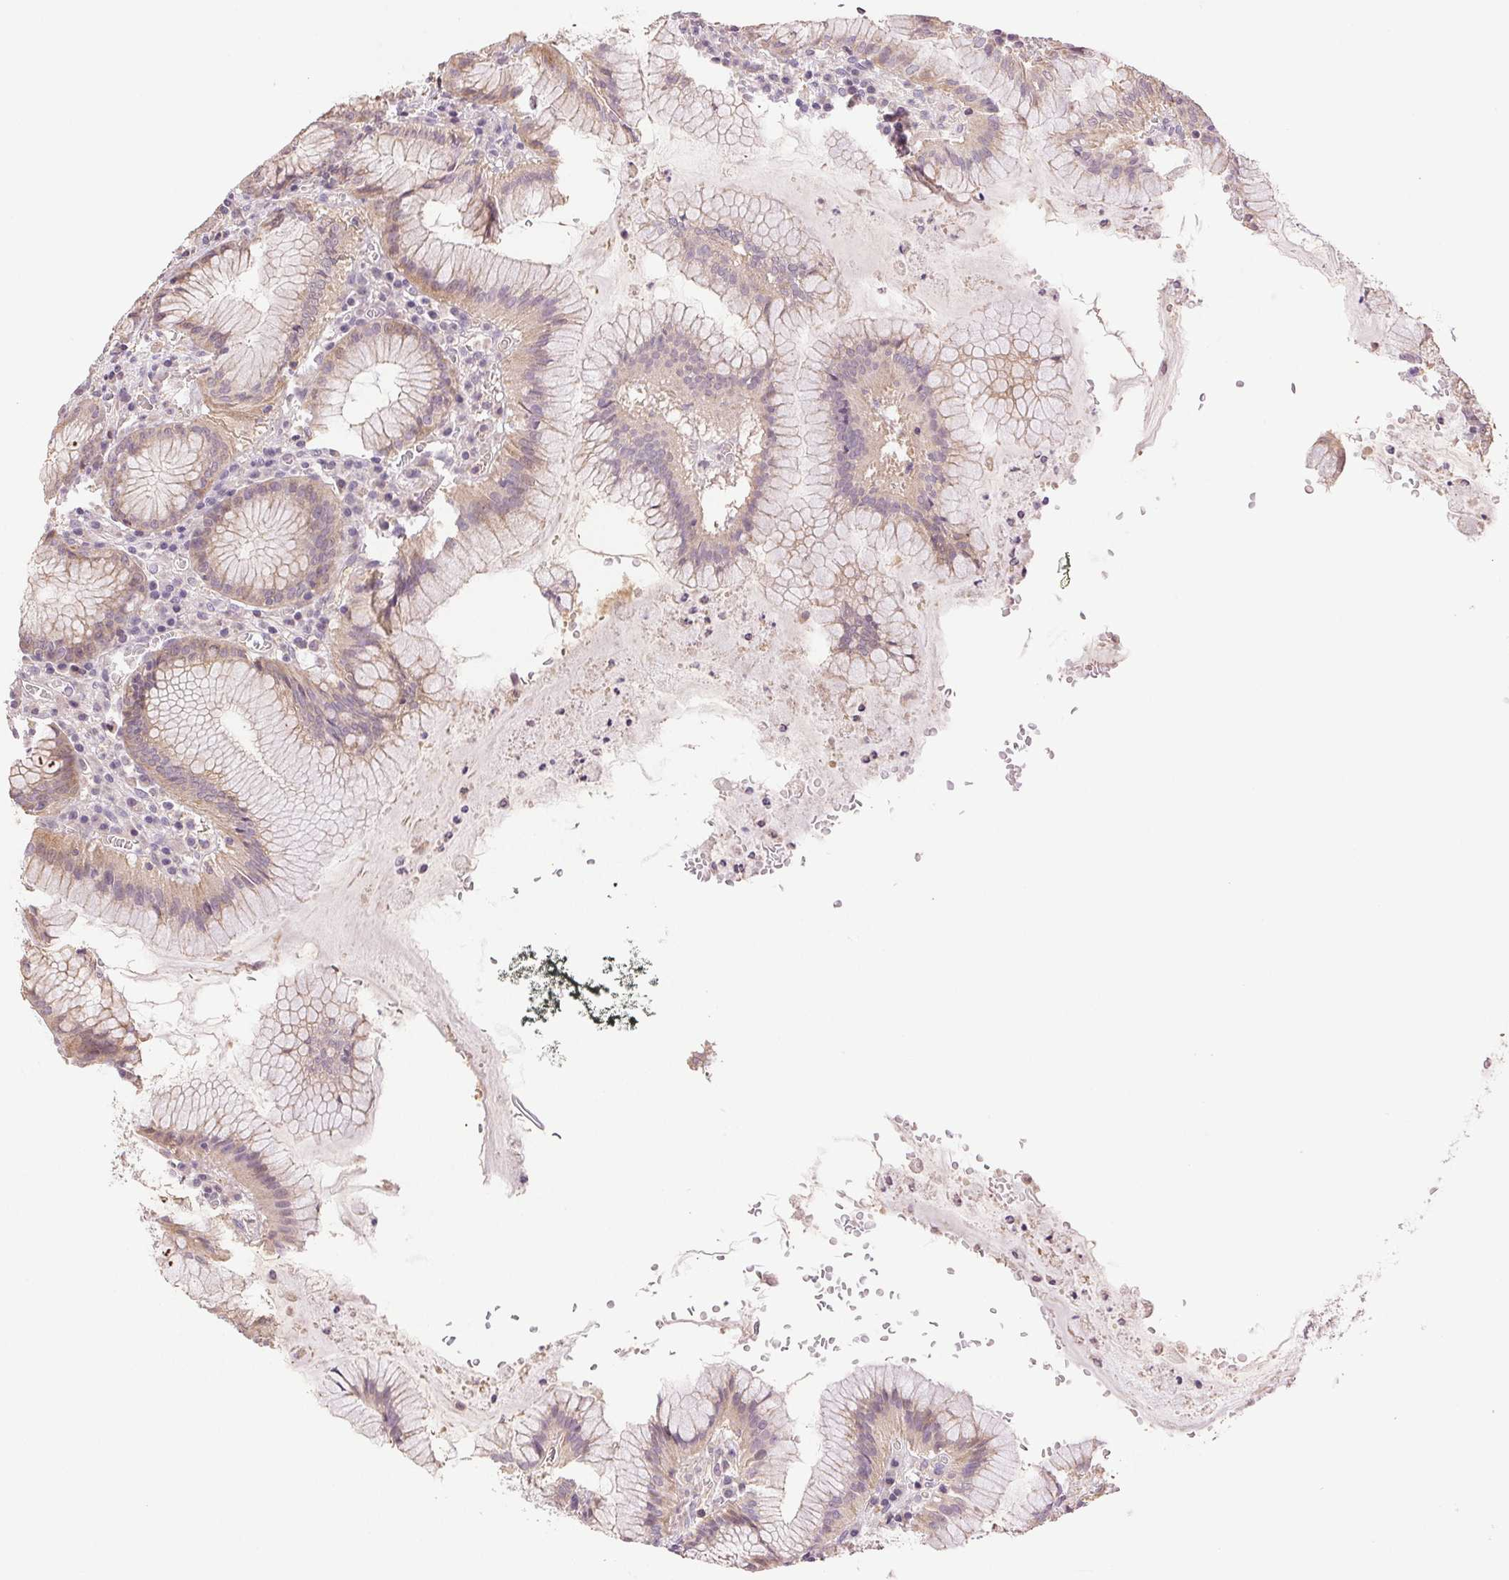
{"staining": {"intensity": "weak", "quantity": "25%-75%", "location": "cytoplasmic/membranous"}, "tissue": "stomach", "cell_type": "Glandular cells", "image_type": "normal", "snomed": [{"axis": "morphology", "description": "Normal tissue, NOS"}, {"axis": "topography", "description": "Stomach"}], "caption": "Immunohistochemistry (IHC) photomicrograph of unremarkable stomach stained for a protein (brown), which demonstrates low levels of weak cytoplasmic/membranous expression in approximately 25%-75% of glandular cells.", "gene": "TMEM253", "patient": {"sex": "male", "age": 55}}